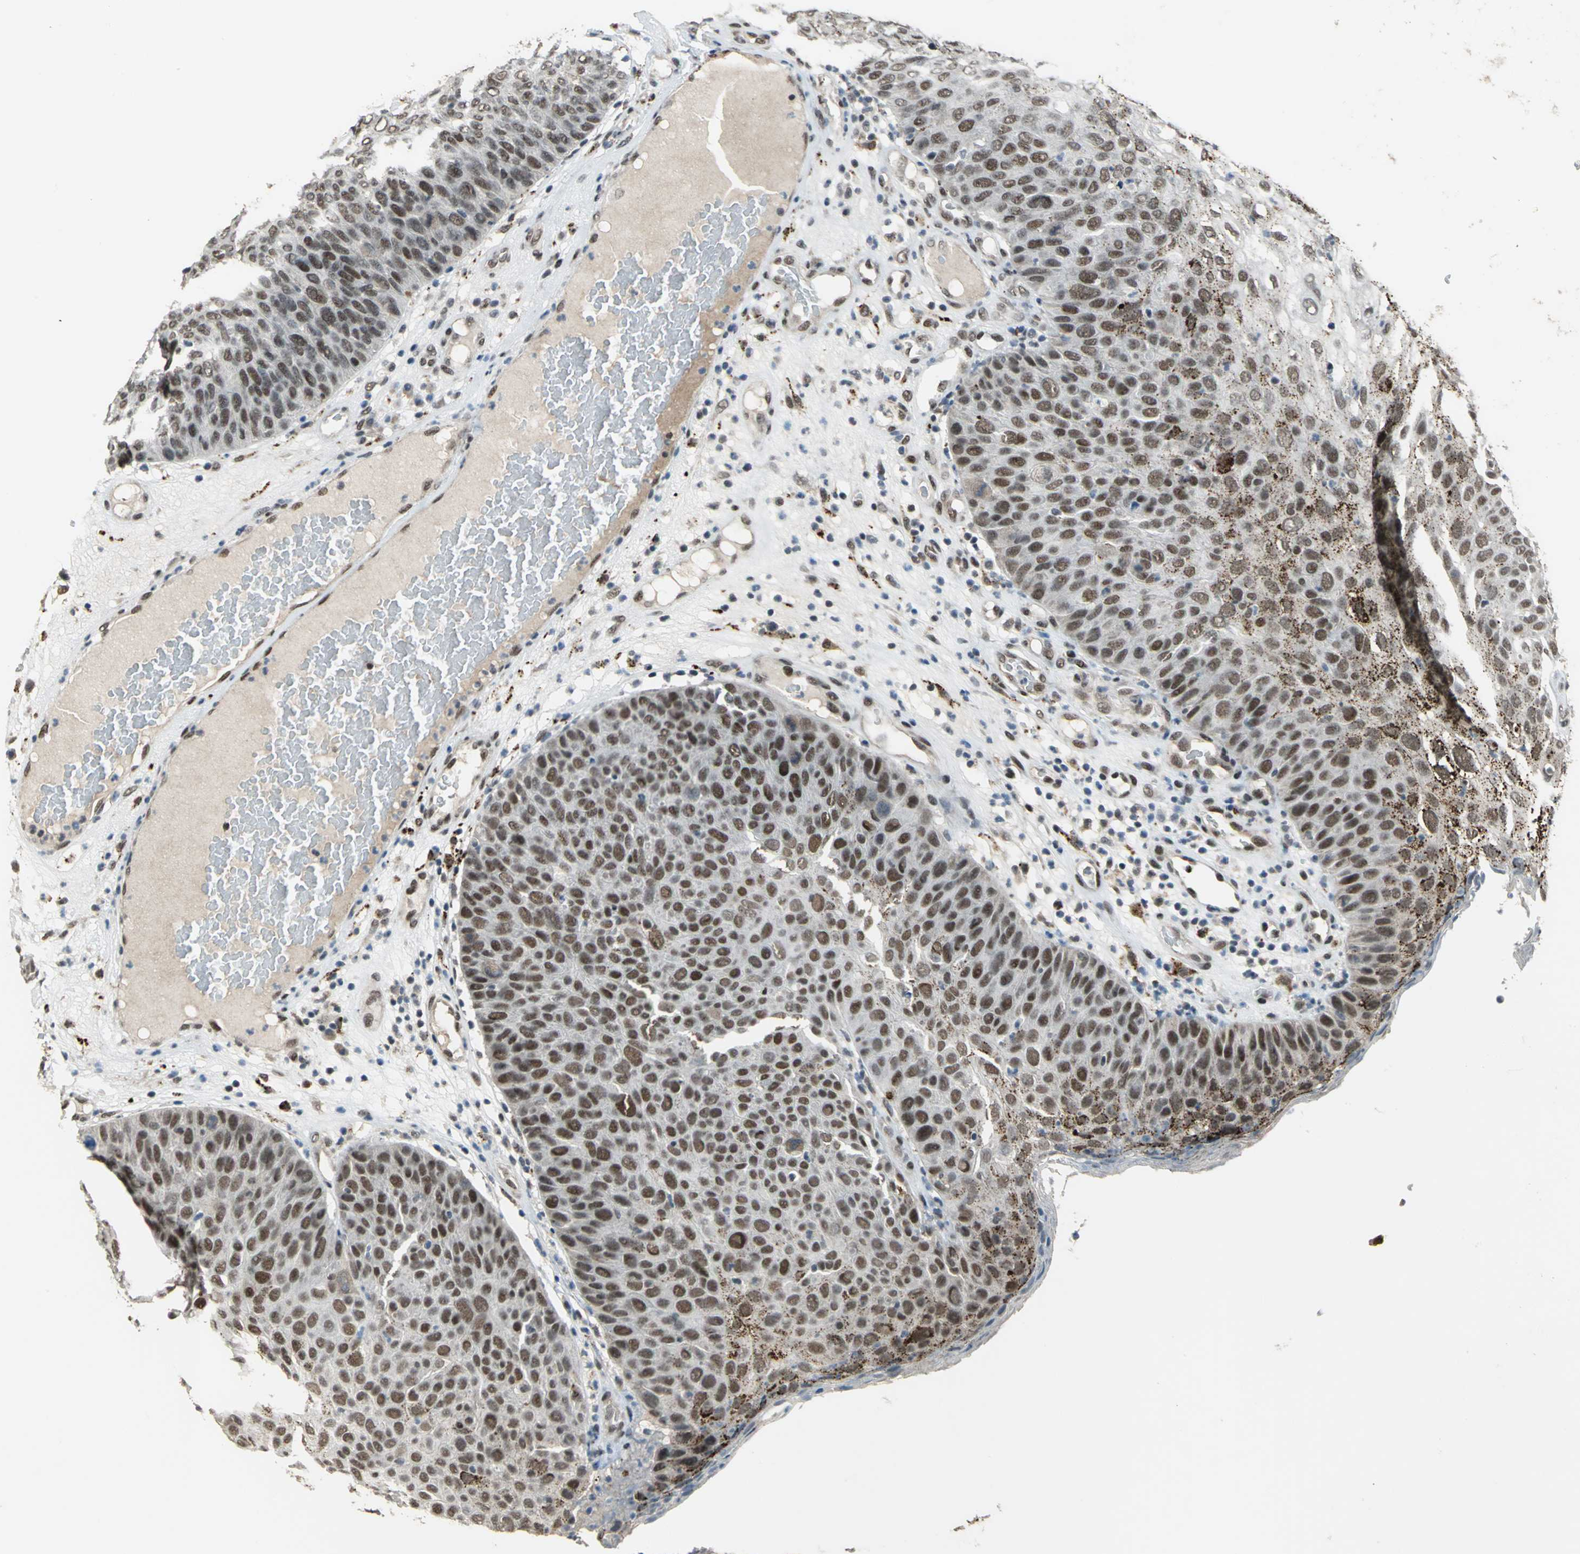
{"staining": {"intensity": "moderate", "quantity": ">75%", "location": "nuclear"}, "tissue": "skin cancer", "cell_type": "Tumor cells", "image_type": "cancer", "snomed": [{"axis": "morphology", "description": "Squamous cell carcinoma, NOS"}, {"axis": "topography", "description": "Skin"}], "caption": "Protein staining by immunohistochemistry (IHC) shows moderate nuclear positivity in approximately >75% of tumor cells in skin cancer.", "gene": "ELF2", "patient": {"sex": "male", "age": 87}}